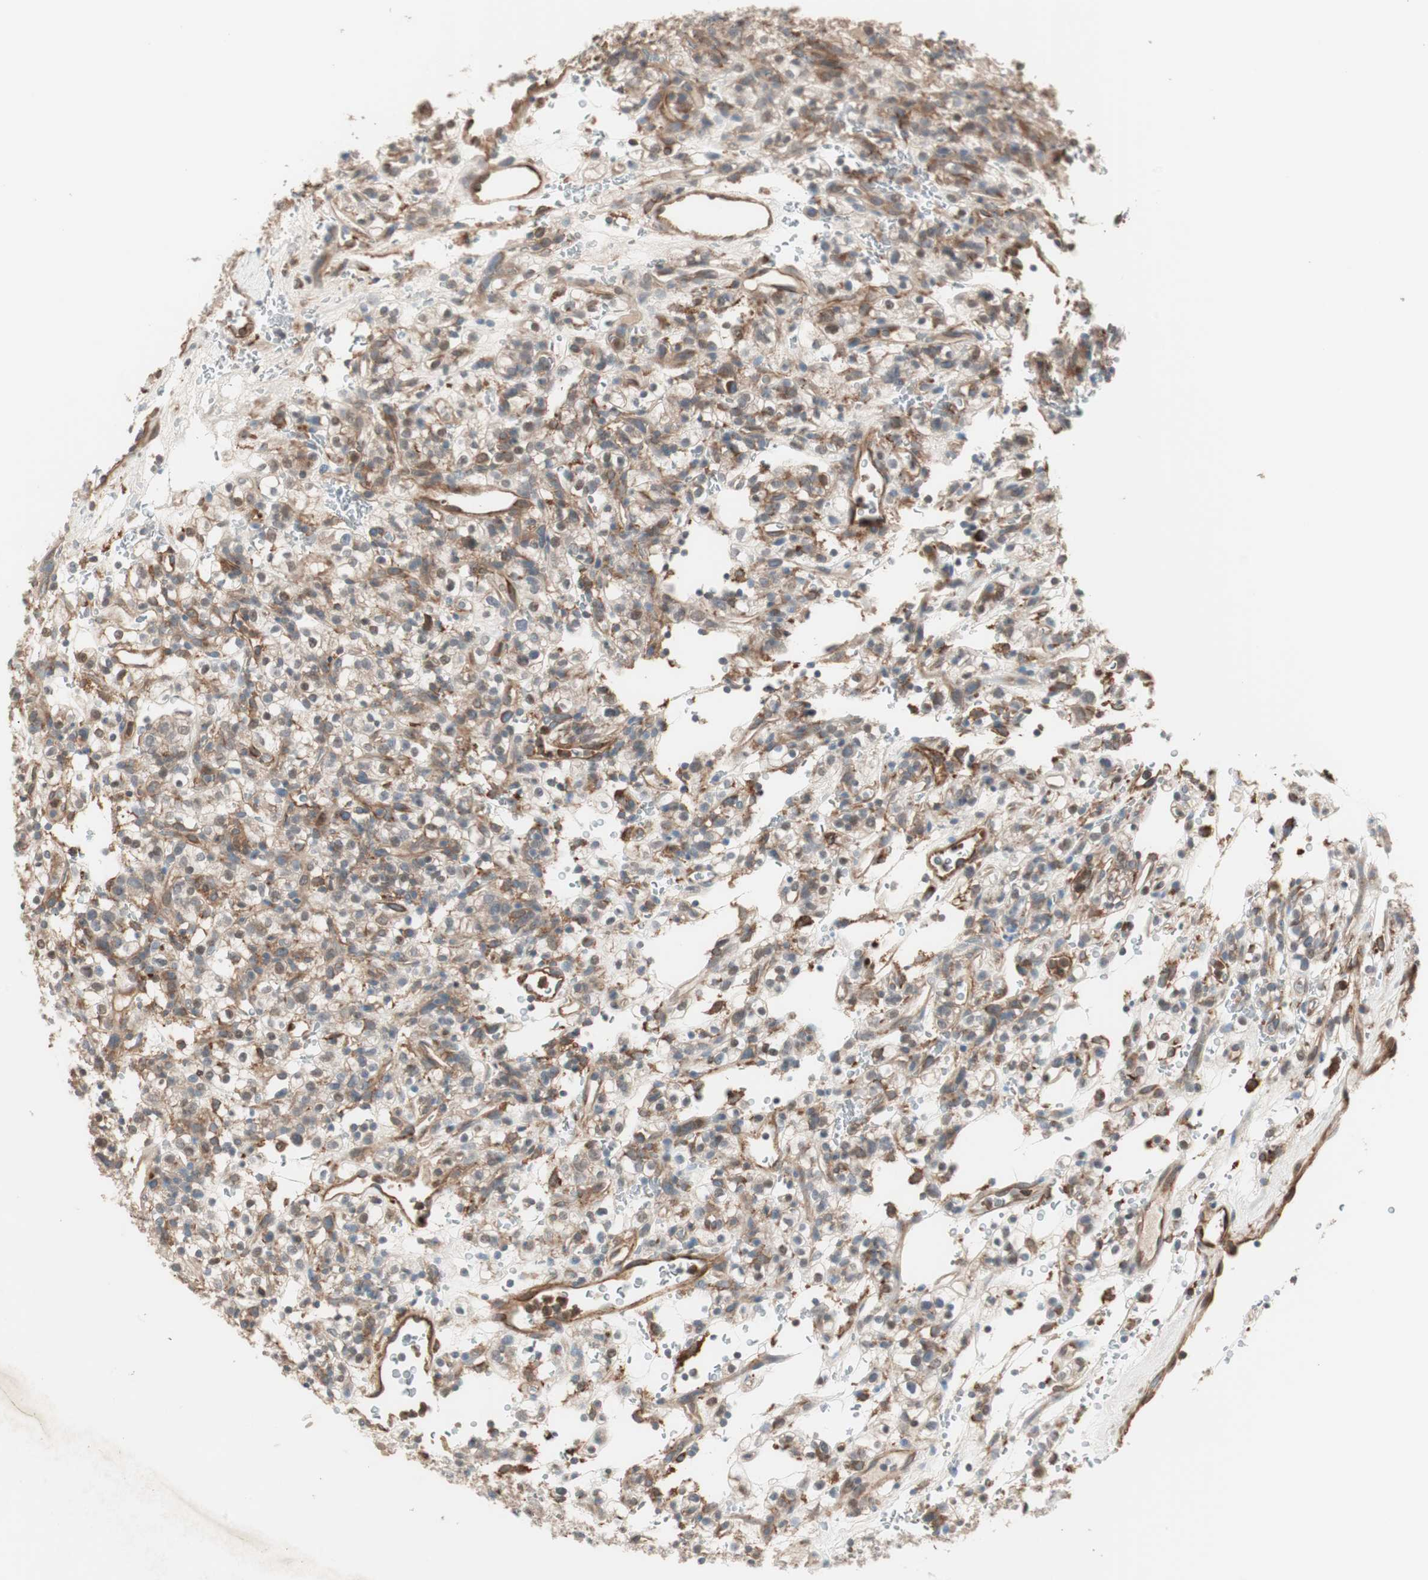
{"staining": {"intensity": "weak", "quantity": ">75%", "location": "cytoplasmic/membranous"}, "tissue": "renal cancer", "cell_type": "Tumor cells", "image_type": "cancer", "snomed": [{"axis": "morphology", "description": "Normal tissue, NOS"}, {"axis": "morphology", "description": "Adenocarcinoma, NOS"}, {"axis": "topography", "description": "Kidney"}], "caption": "Tumor cells reveal low levels of weak cytoplasmic/membranous expression in approximately >75% of cells in adenocarcinoma (renal). The protein of interest is shown in brown color, while the nuclei are stained blue.", "gene": "STAB1", "patient": {"sex": "female", "age": 72}}